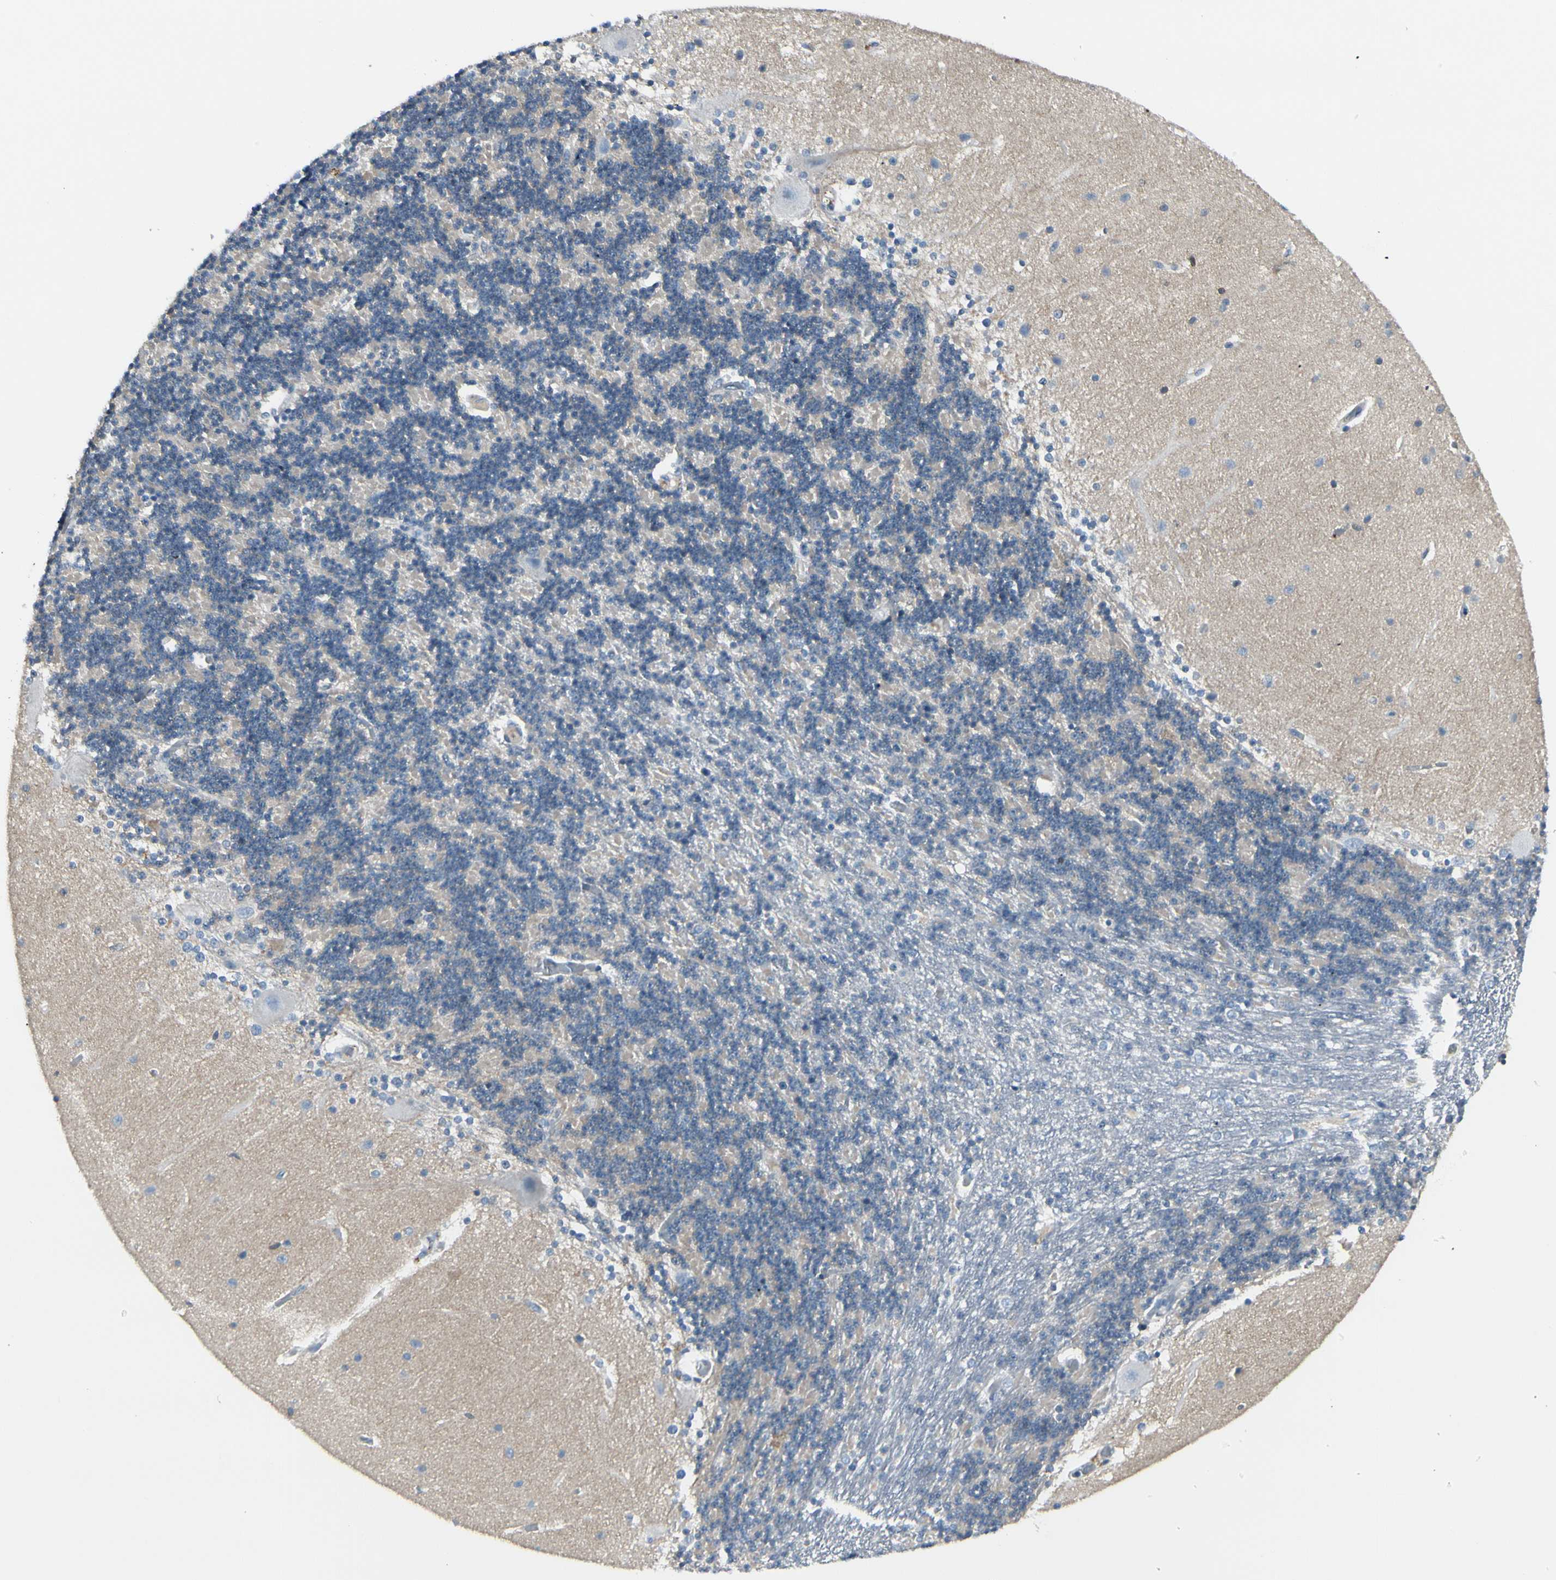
{"staining": {"intensity": "negative", "quantity": "none", "location": "none"}, "tissue": "cerebellum", "cell_type": "Cells in granular layer", "image_type": "normal", "snomed": [{"axis": "morphology", "description": "Normal tissue, NOS"}, {"axis": "topography", "description": "Cerebellum"}], "caption": "Immunohistochemistry of benign human cerebellum shows no expression in cells in granular layer. The staining is performed using DAB (3,3'-diaminobenzidine) brown chromogen with nuclei counter-stained in using hematoxylin.", "gene": "CACNA2D1", "patient": {"sex": "female", "age": 54}}